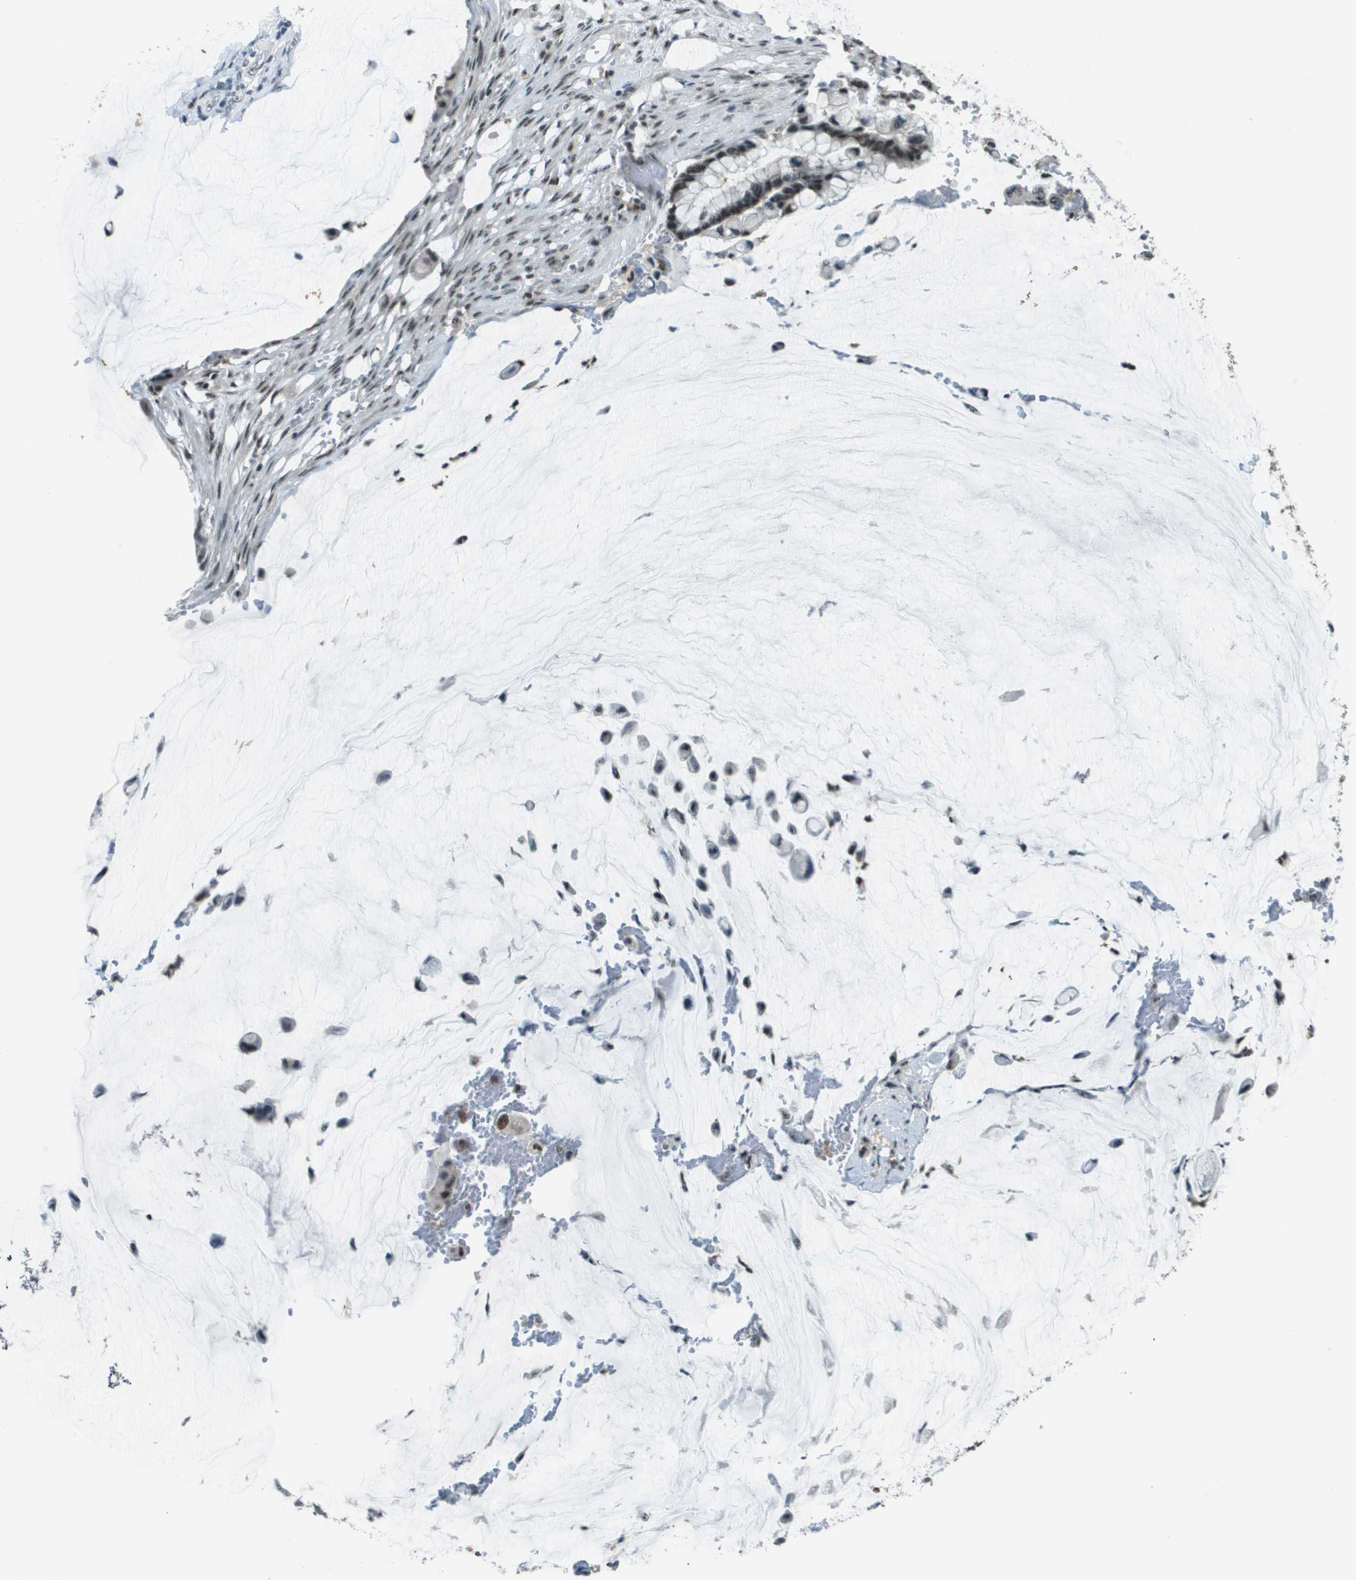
{"staining": {"intensity": "moderate", "quantity": ">75%", "location": "nuclear"}, "tissue": "pancreatic cancer", "cell_type": "Tumor cells", "image_type": "cancer", "snomed": [{"axis": "morphology", "description": "Adenocarcinoma, NOS"}, {"axis": "topography", "description": "Pancreas"}], "caption": "A photomicrograph of pancreatic cancer stained for a protein reveals moderate nuclear brown staining in tumor cells.", "gene": "DEPDC1", "patient": {"sex": "male", "age": 41}}